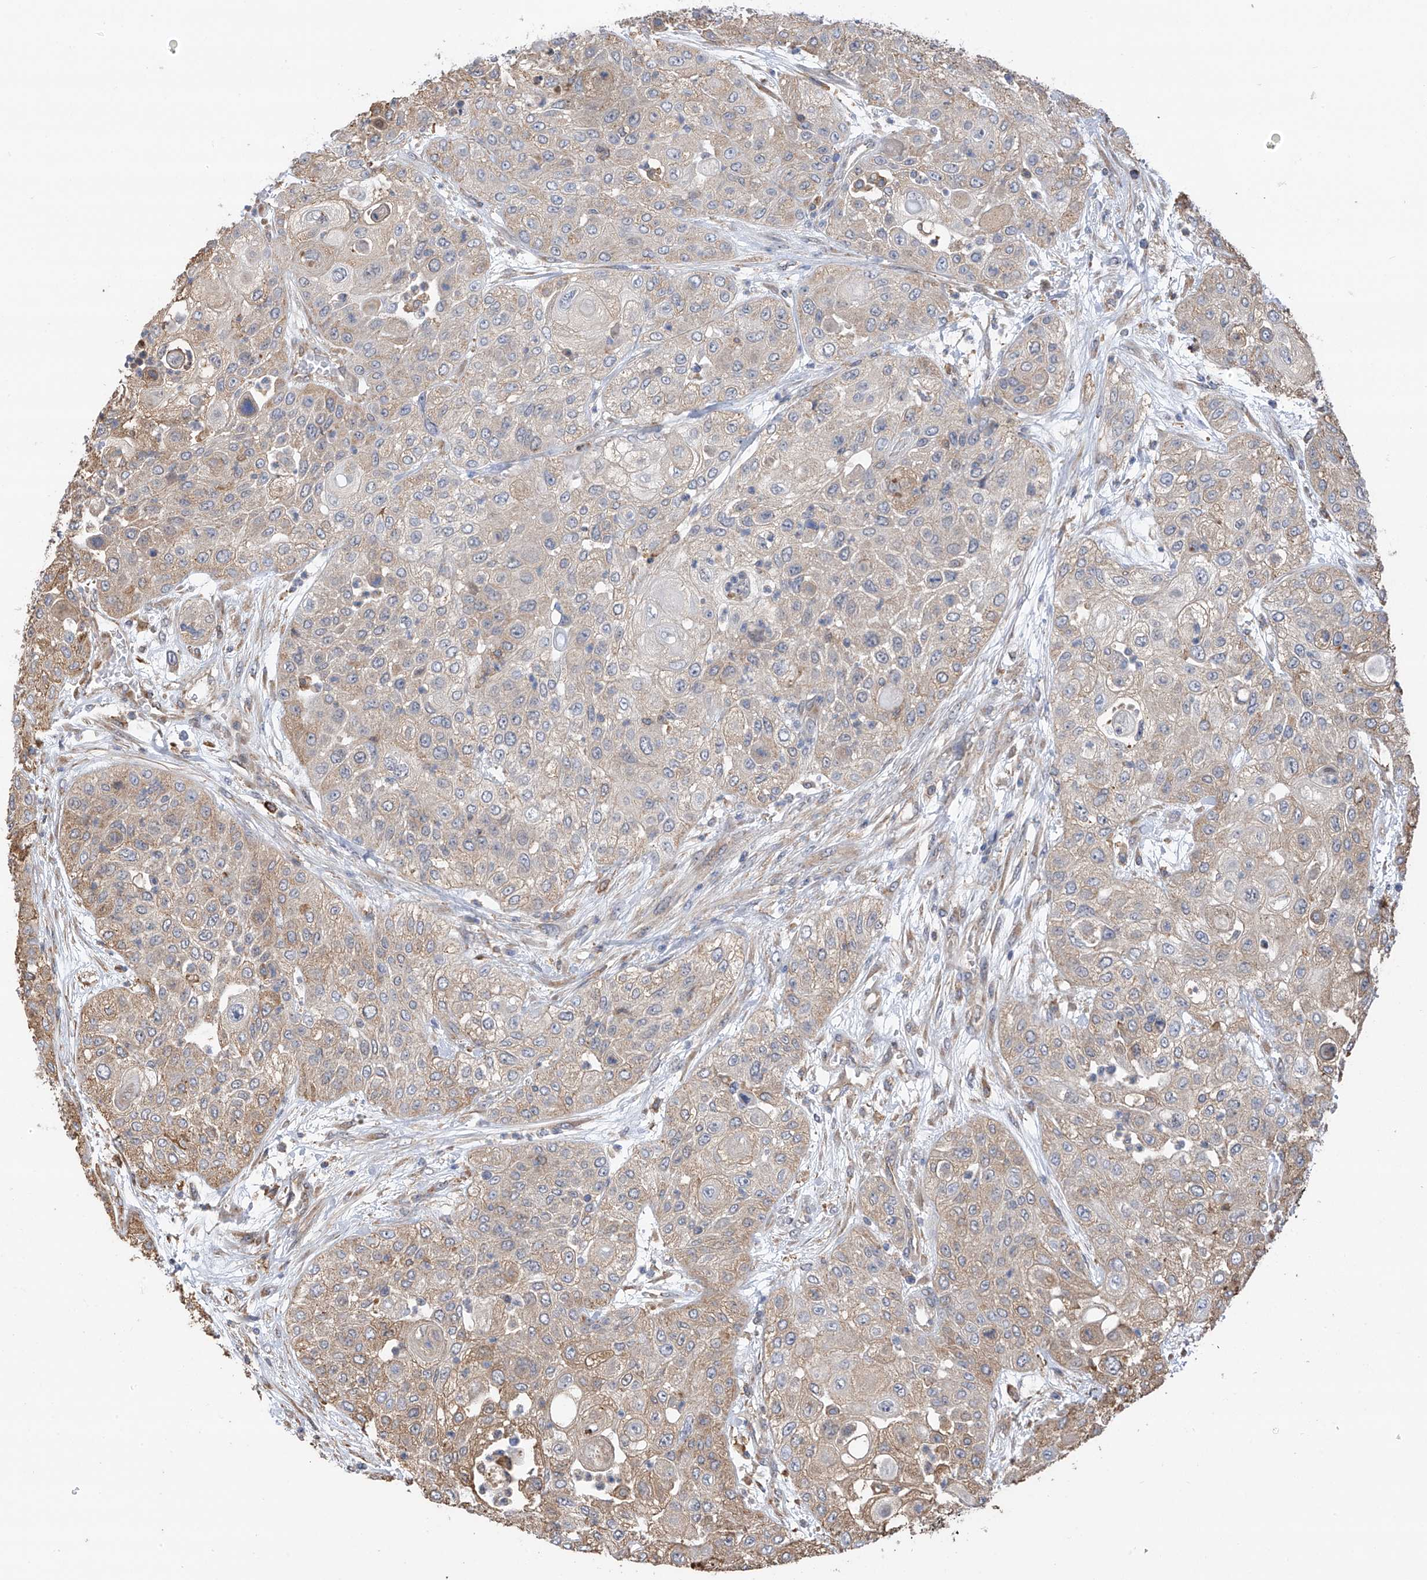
{"staining": {"intensity": "weak", "quantity": "25%-75%", "location": "cytoplasmic/membranous"}, "tissue": "urothelial cancer", "cell_type": "Tumor cells", "image_type": "cancer", "snomed": [{"axis": "morphology", "description": "Urothelial carcinoma, High grade"}, {"axis": "topography", "description": "Urinary bladder"}], "caption": "The photomicrograph displays immunohistochemical staining of high-grade urothelial carcinoma. There is weak cytoplasmic/membranous staining is appreciated in about 25%-75% of tumor cells.", "gene": "ZNF189", "patient": {"sex": "female", "age": 79}}